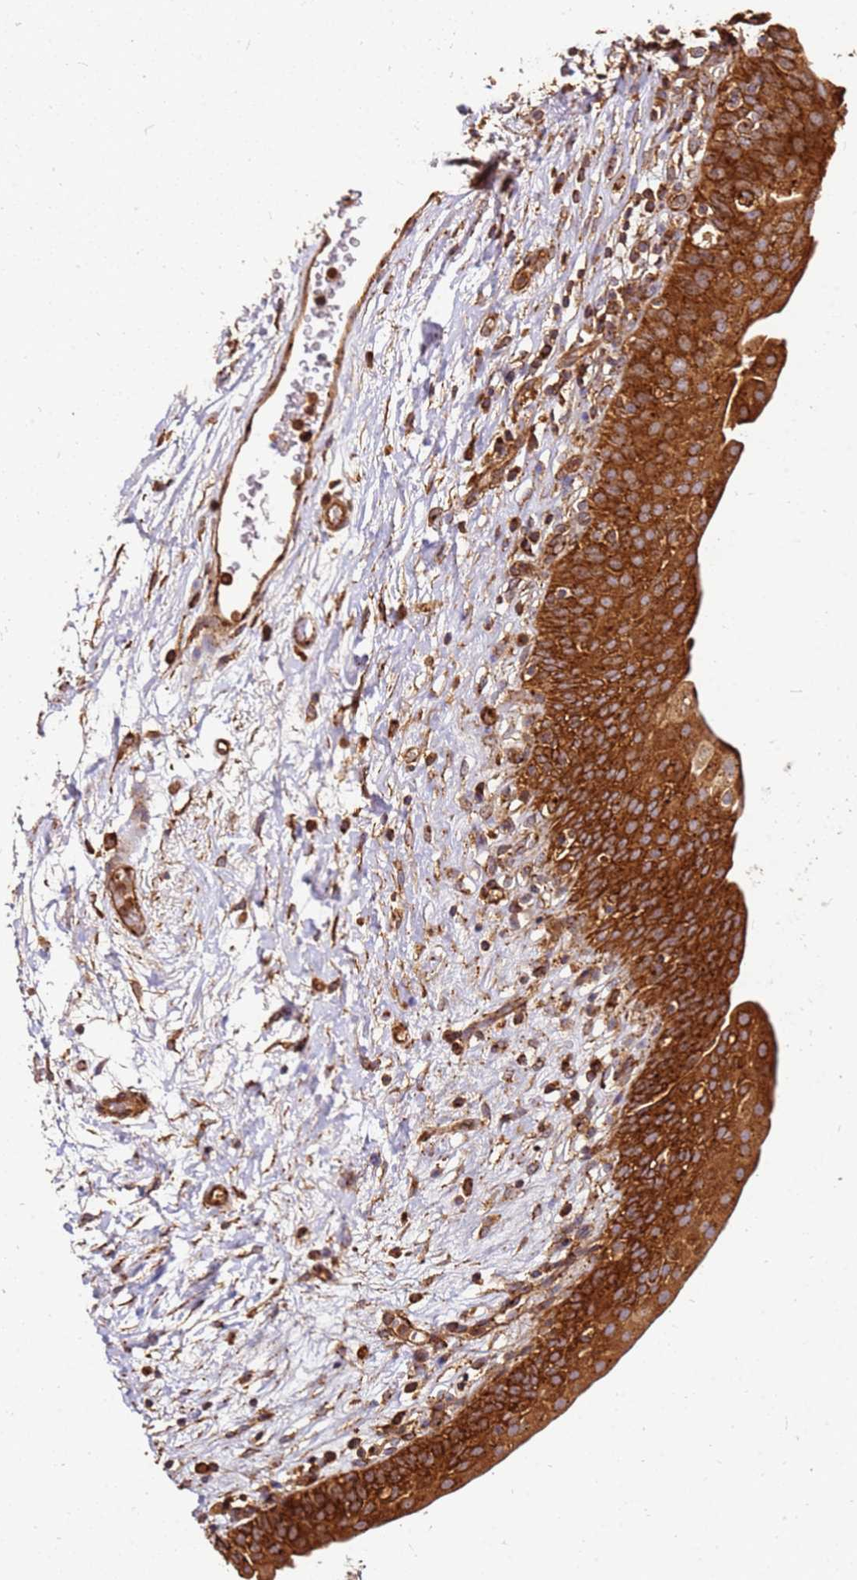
{"staining": {"intensity": "strong", "quantity": ">75%", "location": "cytoplasmic/membranous"}, "tissue": "urinary bladder", "cell_type": "Urothelial cells", "image_type": "normal", "snomed": [{"axis": "morphology", "description": "Normal tissue, NOS"}, {"axis": "topography", "description": "Urinary bladder"}], "caption": "This image demonstrates IHC staining of unremarkable human urinary bladder, with high strong cytoplasmic/membranous positivity in about >75% of urothelial cells.", "gene": "DVL3", "patient": {"sex": "male", "age": 83}}